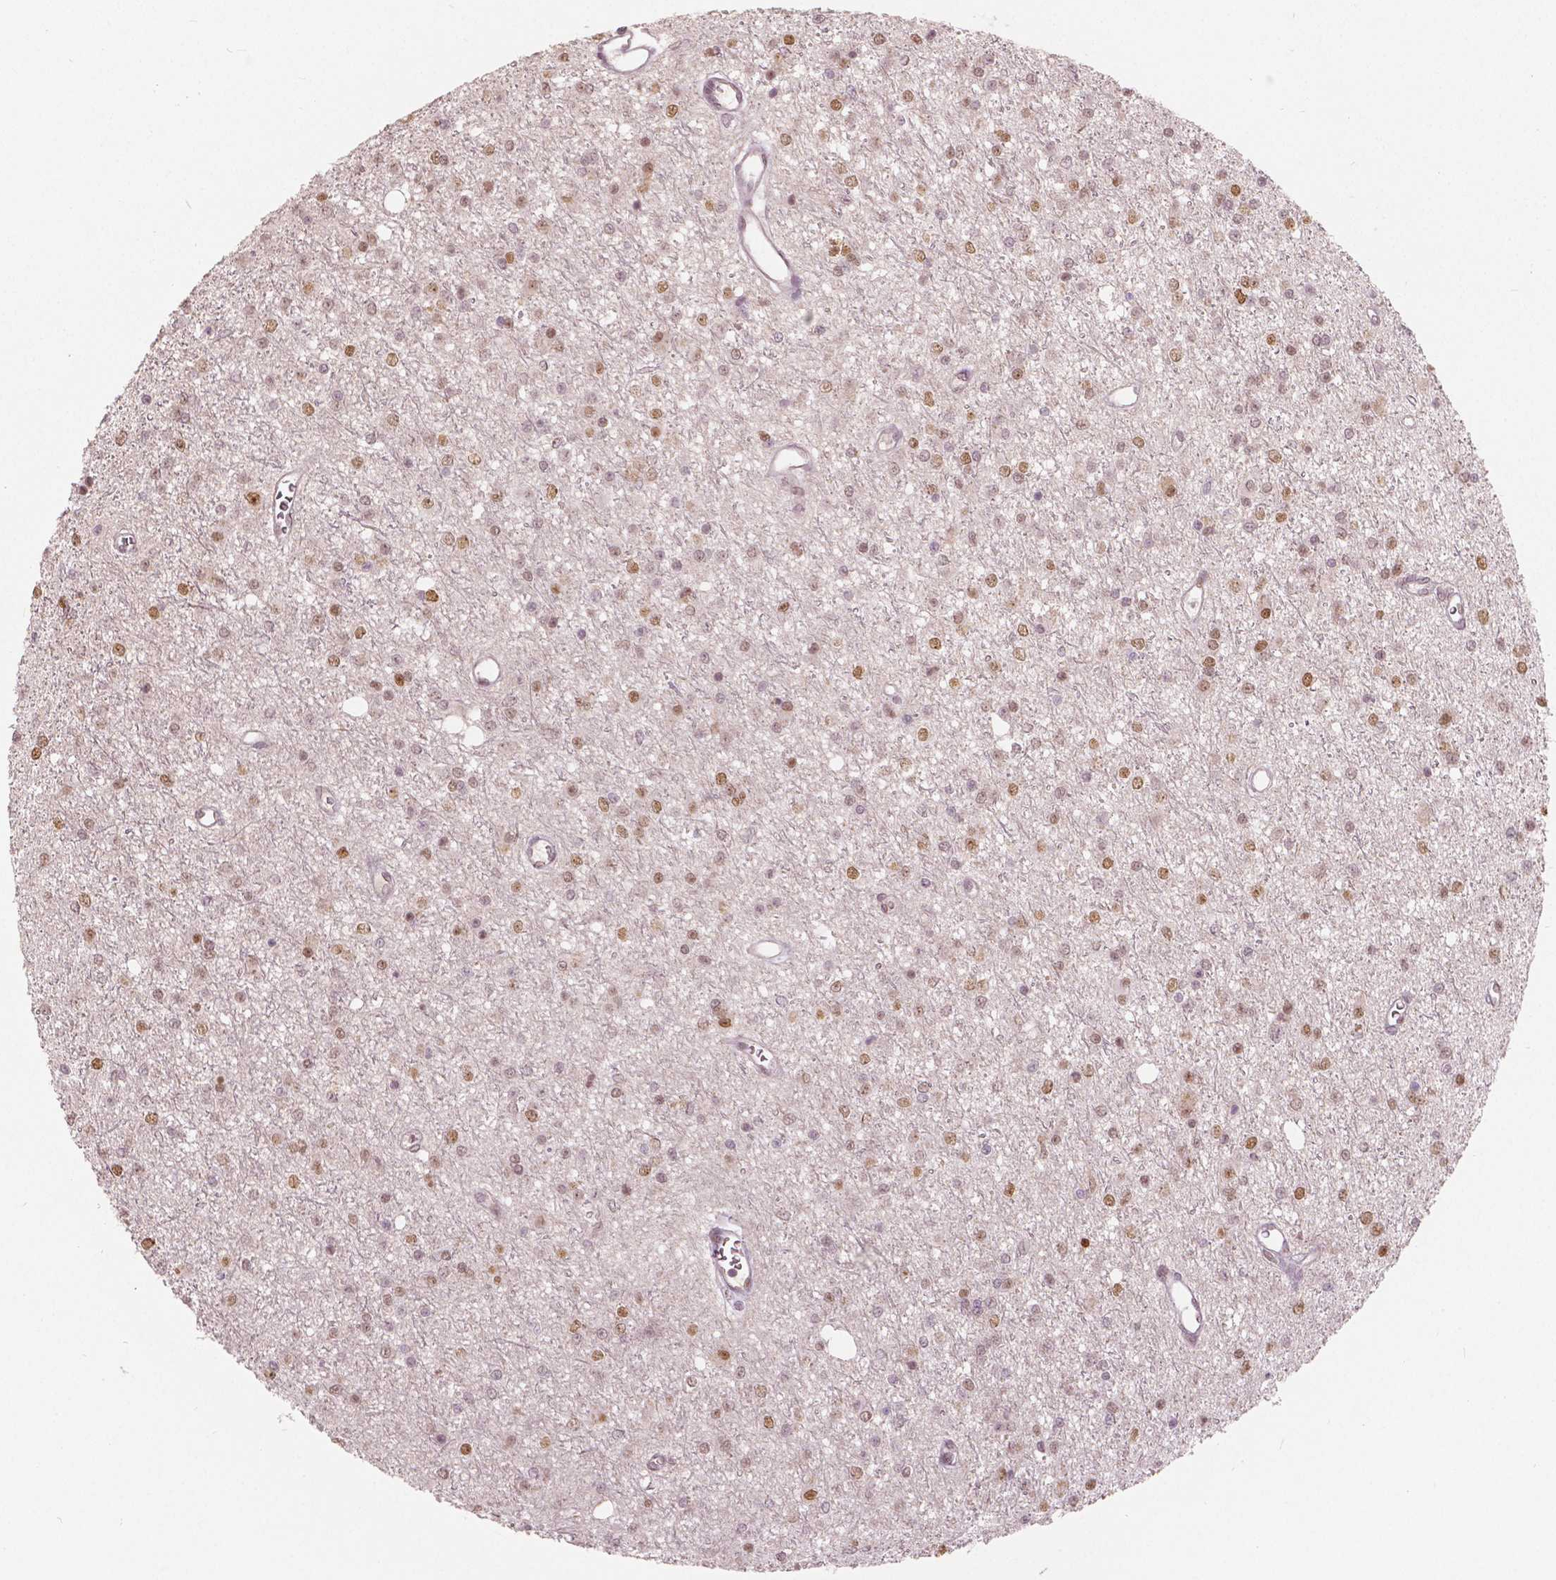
{"staining": {"intensity": "moderate", "quantity": ">75%", "location": "nuclear"}, "tissue": "glioma", "cell_type": "Tumor cells", "image_type": "cancer", "snomed": [{"axis": "morphology", "description": "Glioma, malignant, Low grade"}, {"axis": "topography", "description": "Brain"}], "caption": "Immunohistochemical staining of human glioma exhibits medium levels of moderate nuclear positivity in approximately >75% of tumor cells.", "gene": "NSD2", "patient": {"sex": "female", "age": 45}}